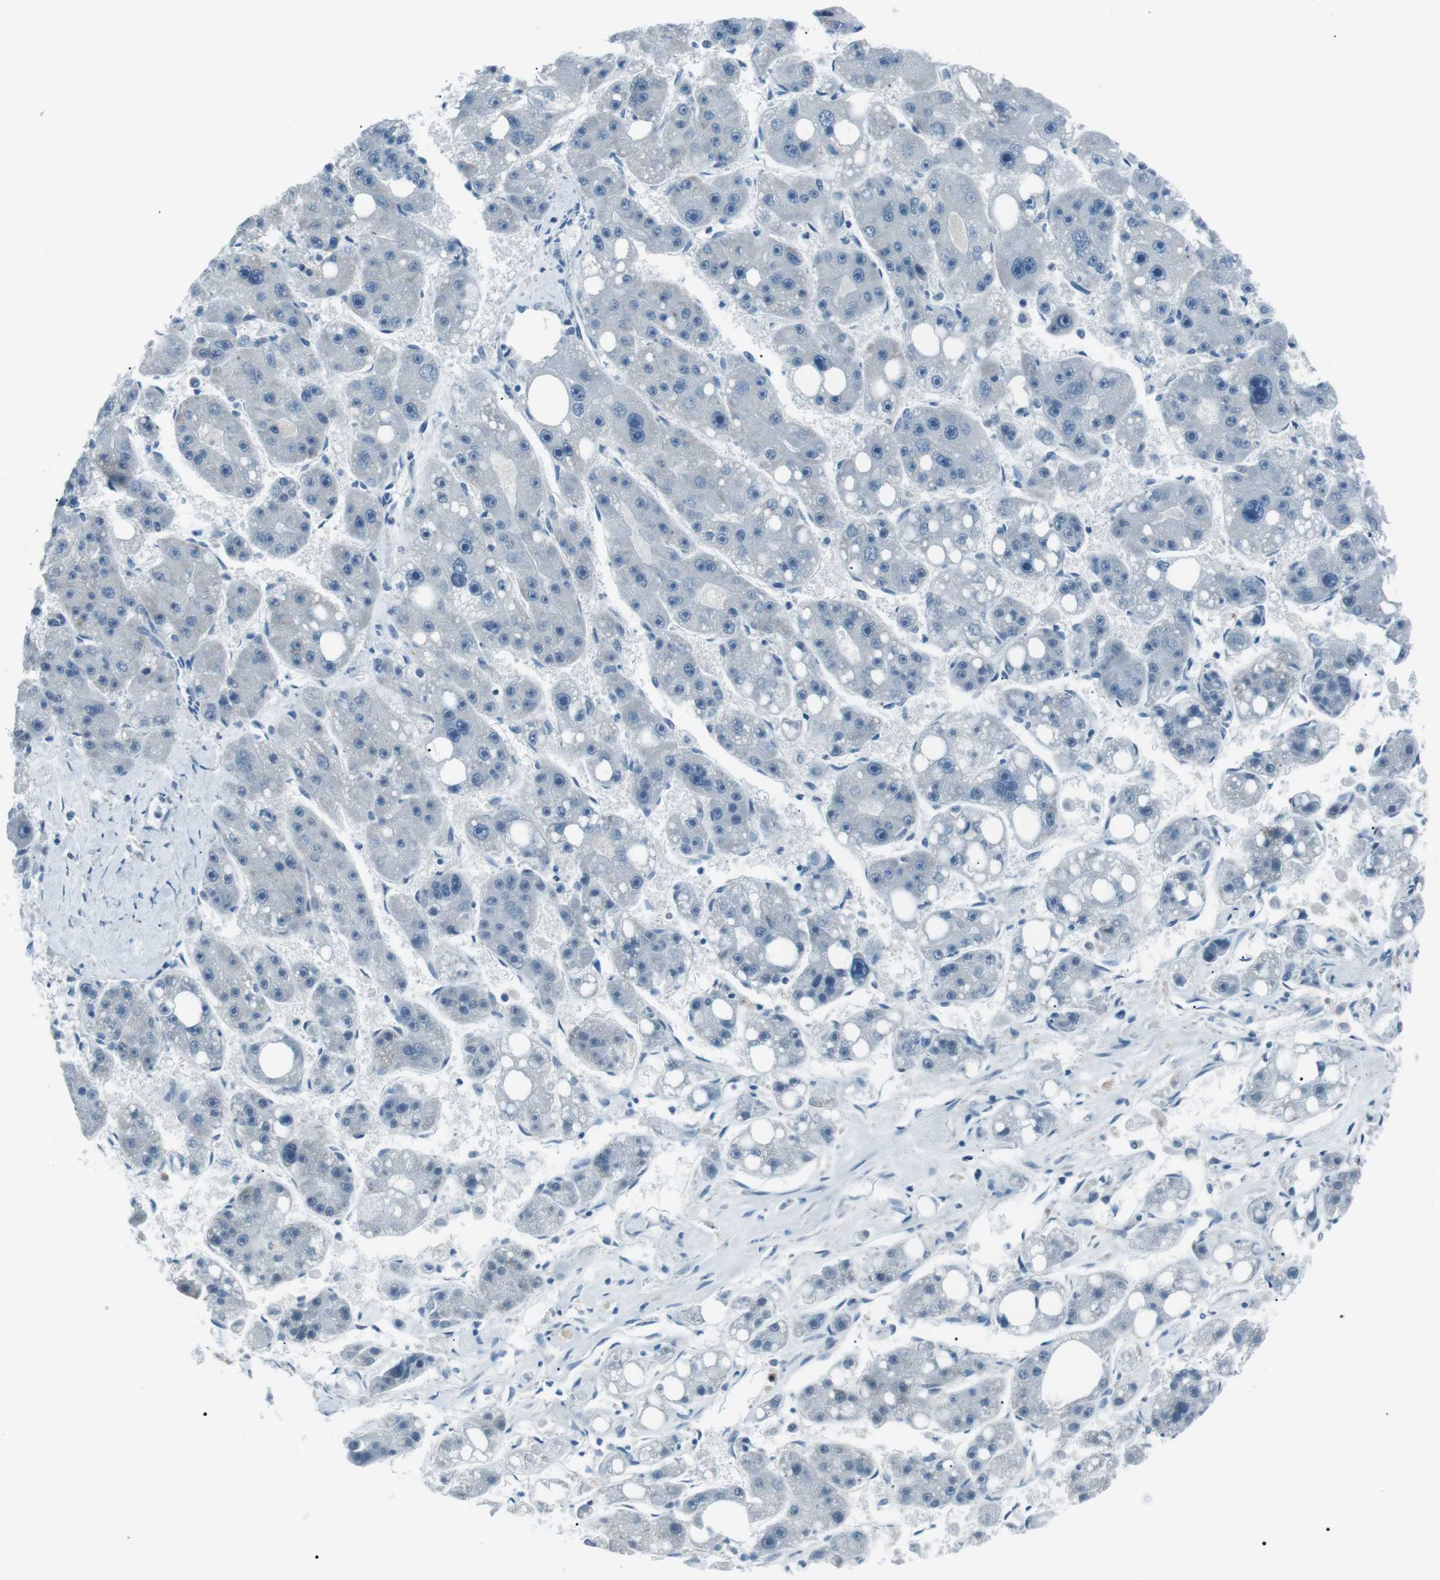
{"staining": {"intensity": "negative", "quantity": "none", "location": "none"}, "tissue": "liver cancer", "cell_type": "Tumor cells", "image_type": "cancer", "snomed": [{"axis": "morphology", "description": "Carcinoma, Hepatocellular, NOS"}, {"axis": "topography", "description": "Liver"}], "caption": "Liver hepatocellular carcinoma was stained to show a protein in brown. There is no significant positivity in tumor cells.", "gene": "SERPINB2", "patient": {"sex": "female", "age": 61}}